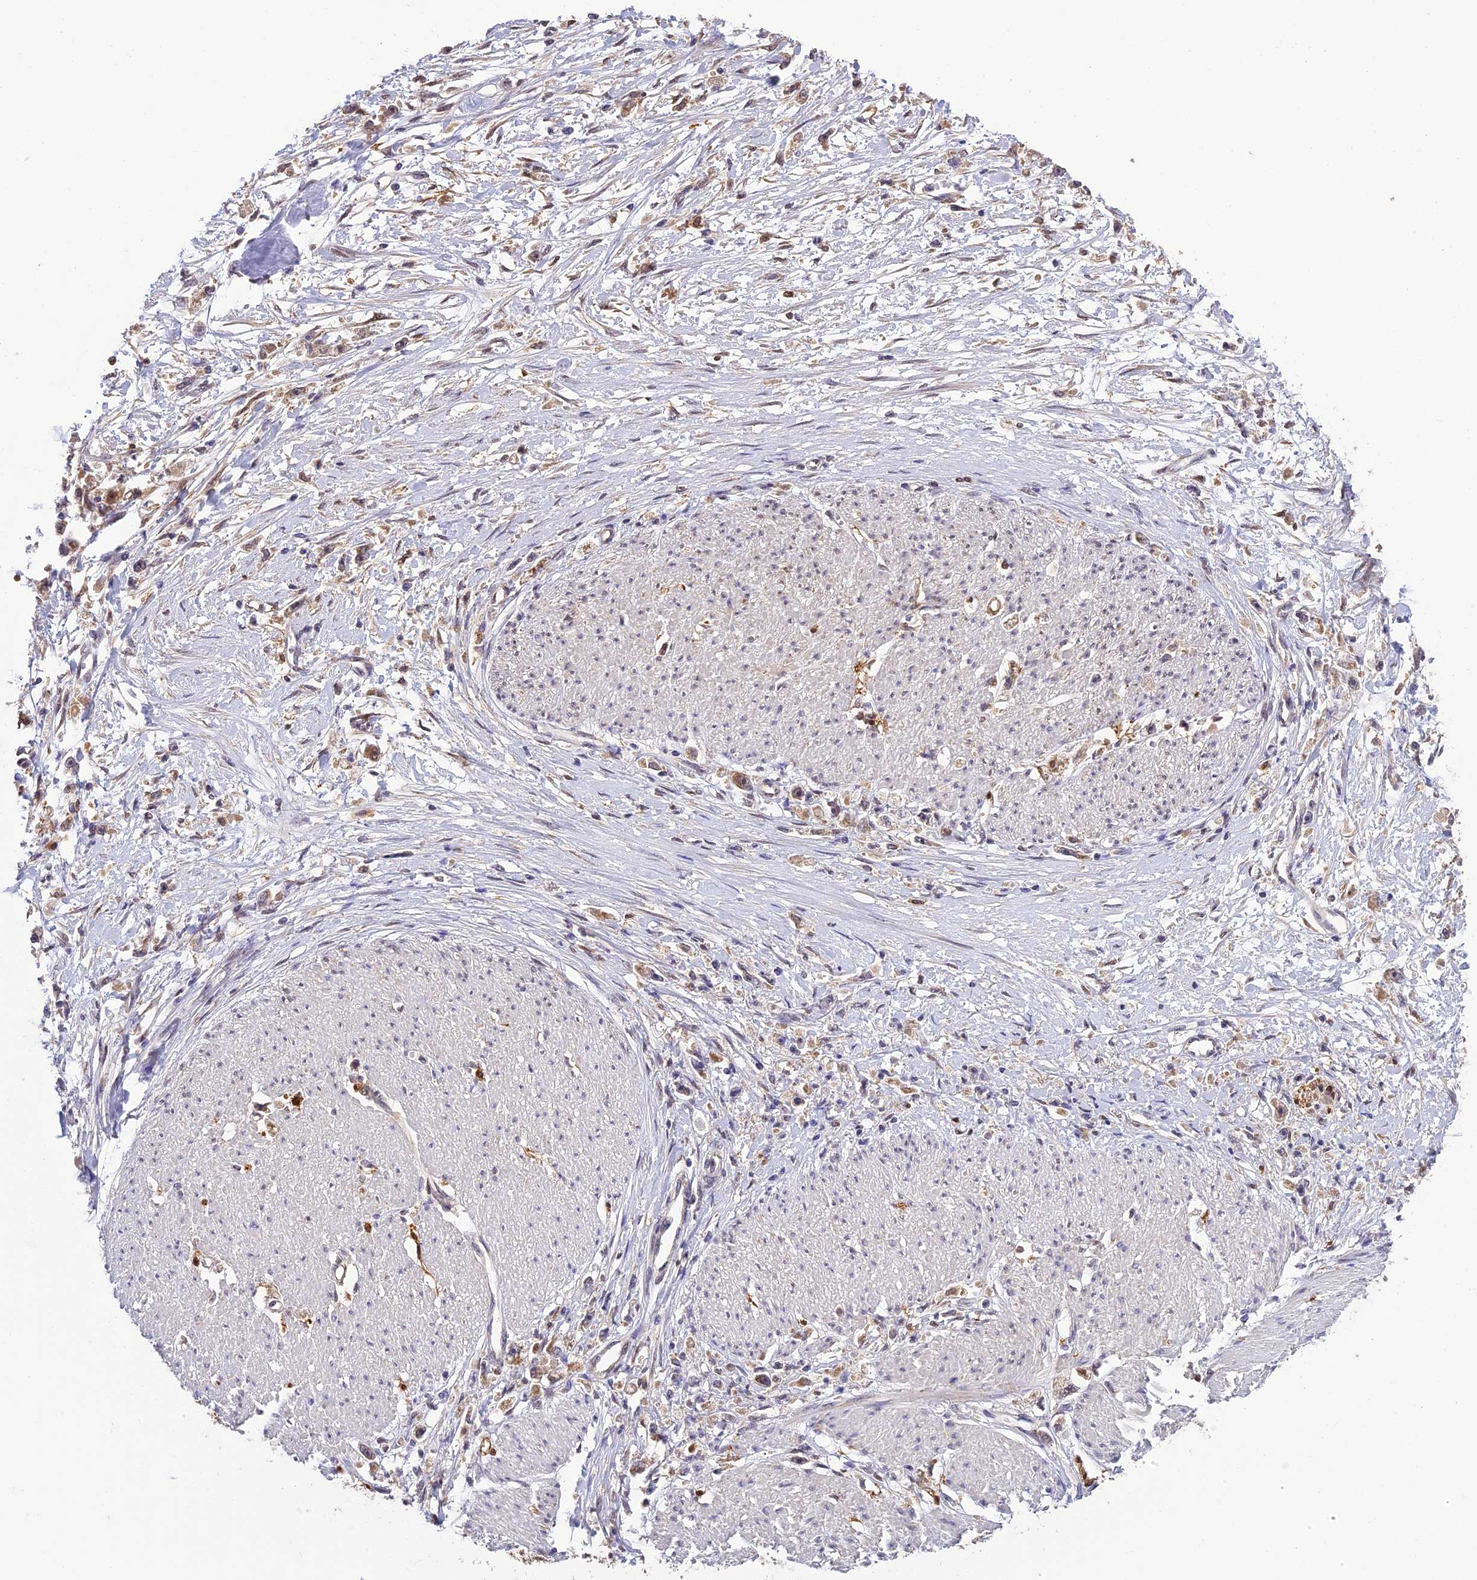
{"staining": {"intensity": "moderate", "quantity": "25%-75%", "location": "cytoplasmic/membranous,nuclear"}, "tissue": "stomach cancer", "cell_type": "Tumor cells", "image_type": "cancer", "snomed": [{"axis": "morphology", "description": "Adenocarcinoma, NOS"}, {"axis": "topography", "description": "Stomach"}], "caption": "This is a photomicrograph of immunohistochemistry staining of stomach cancer (adenocarcinoma), which shows moderate positivity in the cytoplasmic/membranous and nuclear of tumor cells.", "gene": "MNS1", "patient": {"sex": "female", "age": 59}}